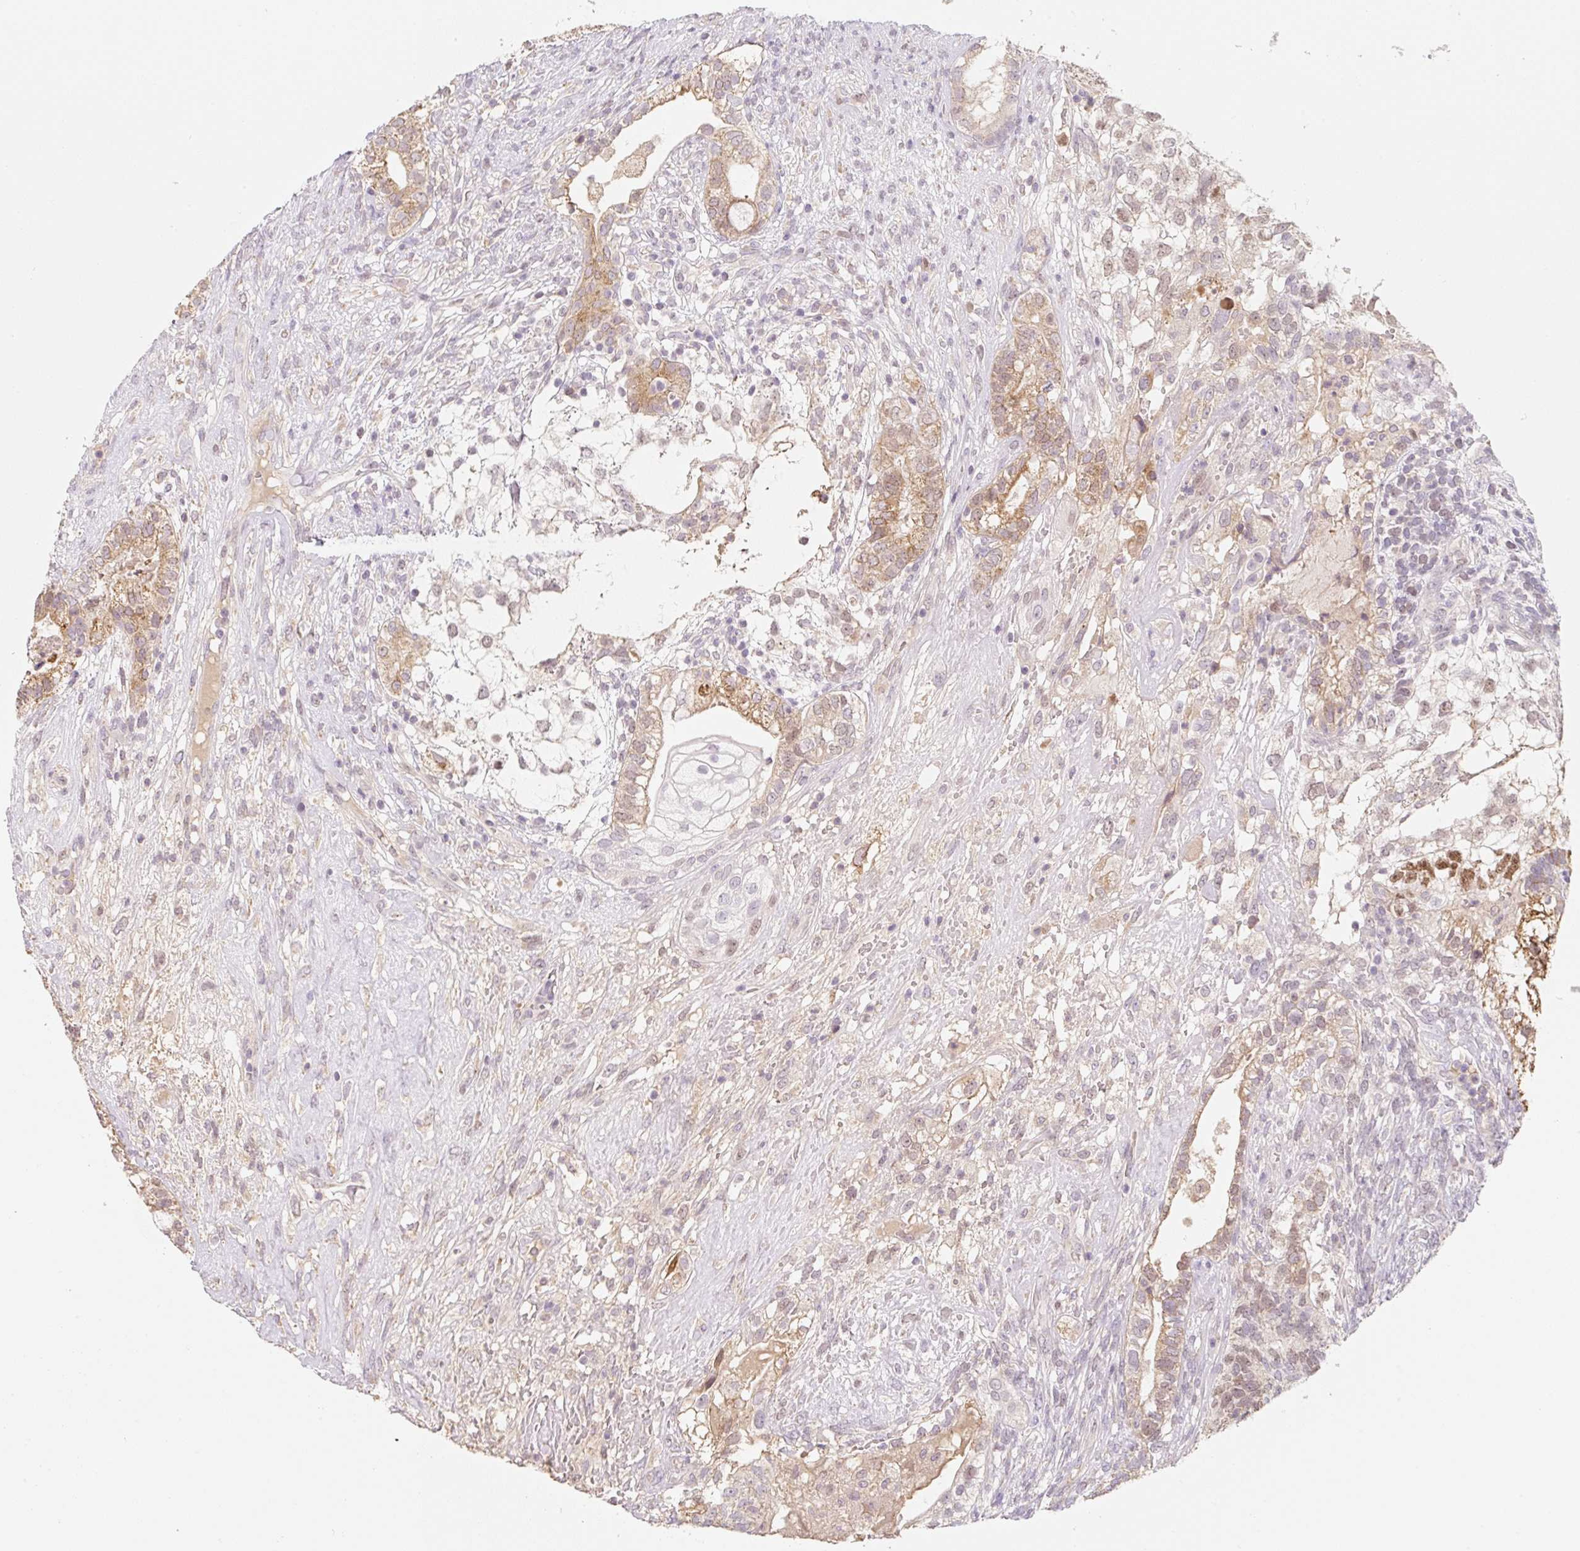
{"staining": {"intensity": "moderate", "quantity": "25%-75%", "location": "cytoplasmic/membranous"}, "tissue": "testis cancer", "cell_type": "Tumor cells", "image_type": "cancer", "snomed": [{"axis": "morphology", "description": "Seminoma, NOS"}, {"axis": "morphology", "description": "Carcinoma, Embryonal, NOS"}, {"axis": "topography", "description": "Testis"}], "caption": "Brown immunohistochemical staining in human embryonal carcinoma (testis) displays moderate cytoplasmic/membranous staining in about 25%-75% of tumor cells. Using DAB (3,3'-diaminobenzidine) (brown) and hematoxylin (blue) stains, captured at high magnification using brightfield microscopy.", "gene": "MIA2", "patient": {"sex": "male", "age": 41}}